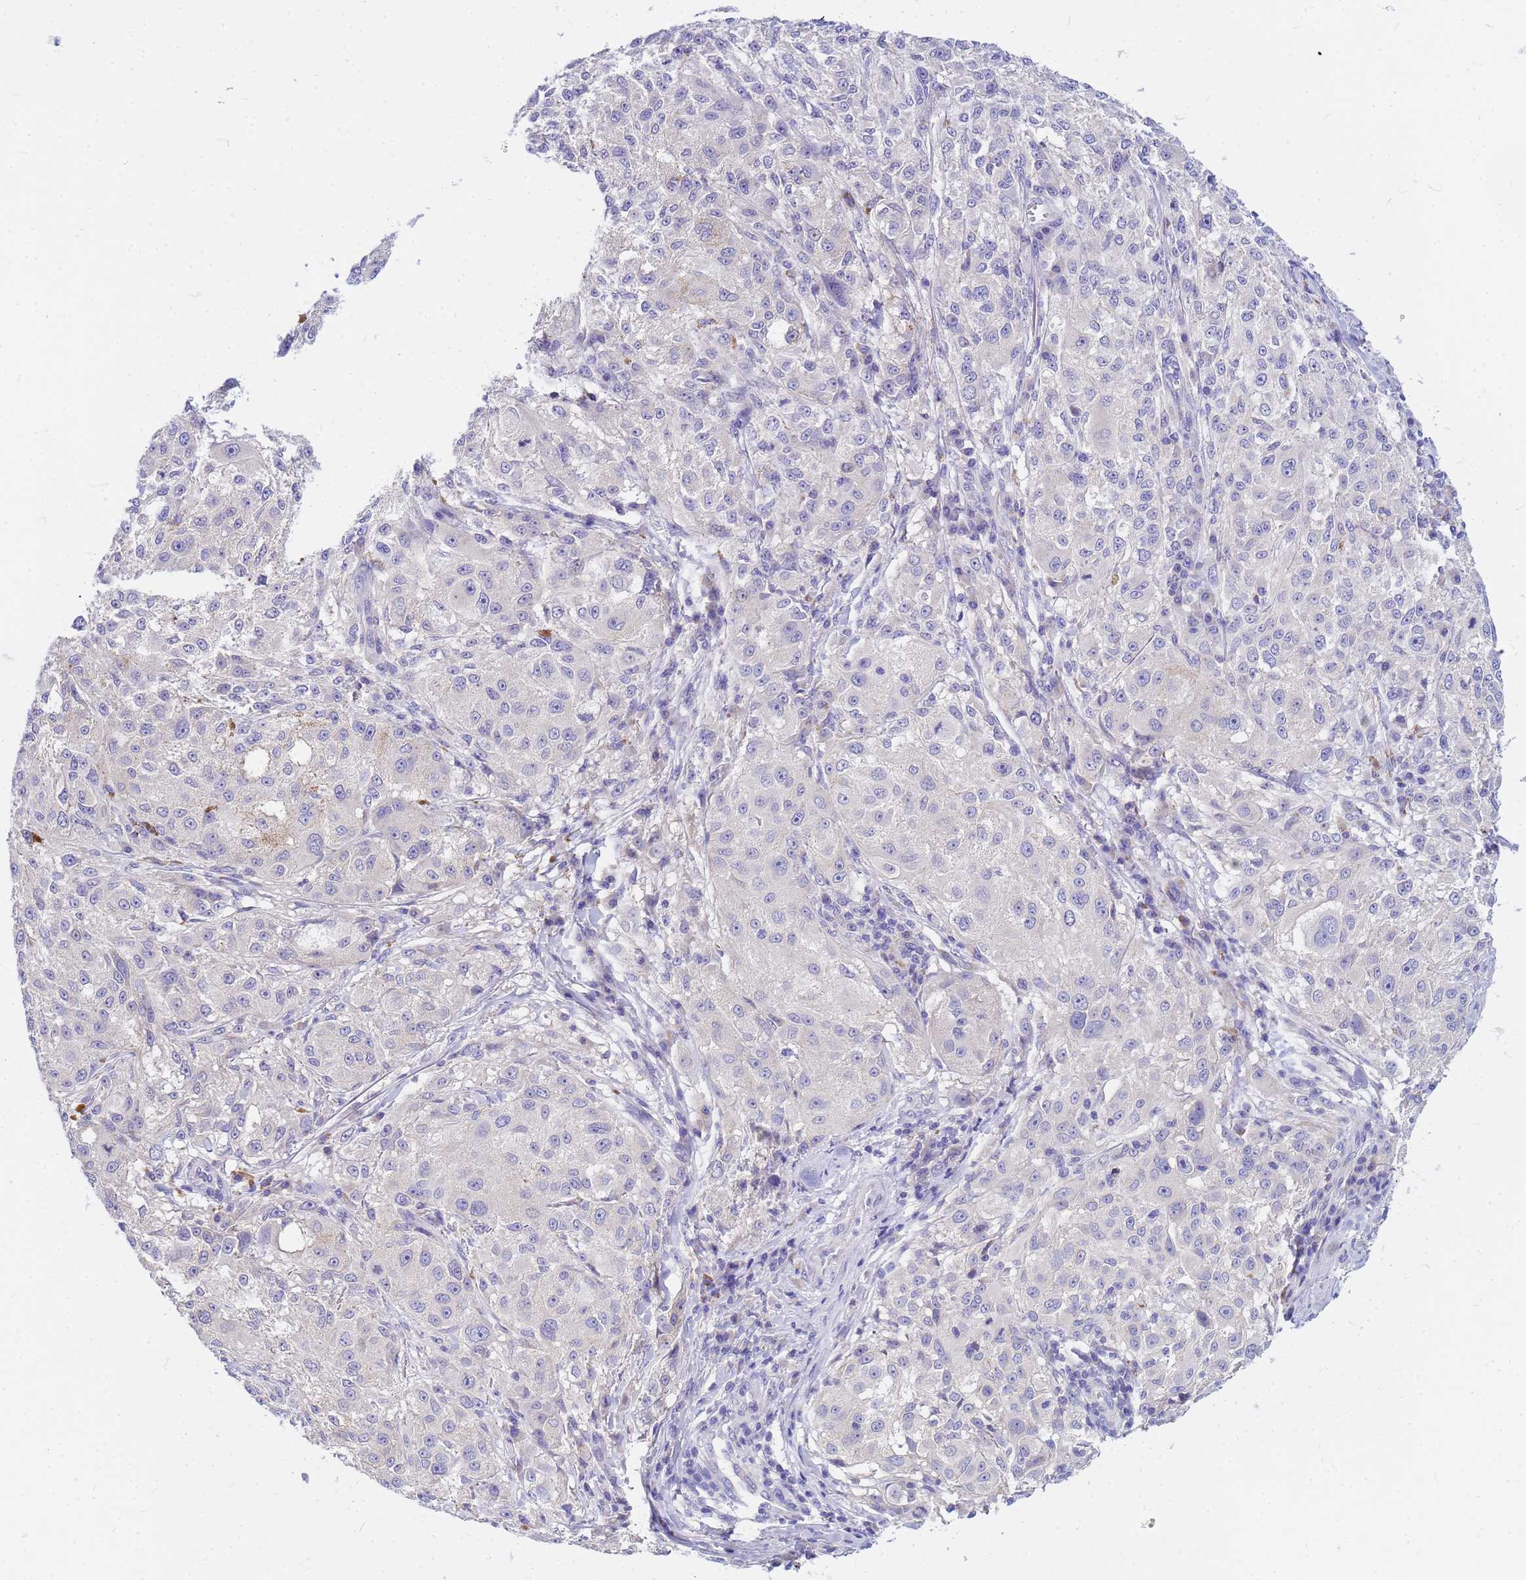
{"staining": {"intensity": "negative", "quantity": "none", "location": "none"}, "tissue": "melanoma", "cell_type": "Tumor cells", "image_type": "cancer", "snomed": [{"axis": "morphology", "description": "Necrosis, NOS"}, {"axis": "morphology", "description": "Malignant melanoma, NOS"}, {"axis": "topography", "description": "Skin"}], "caption": "This is a photomicrograph of immunohistochemistry (IHC) staining of malignant melanoma, which shows no staining in tumor cells. (DAB (3,3'-diaminobenzidine) immunohistochemistry with hematoxylin counter stain).", "gene": "DPRX", "patient": {"sex": "female", "age": 87}}